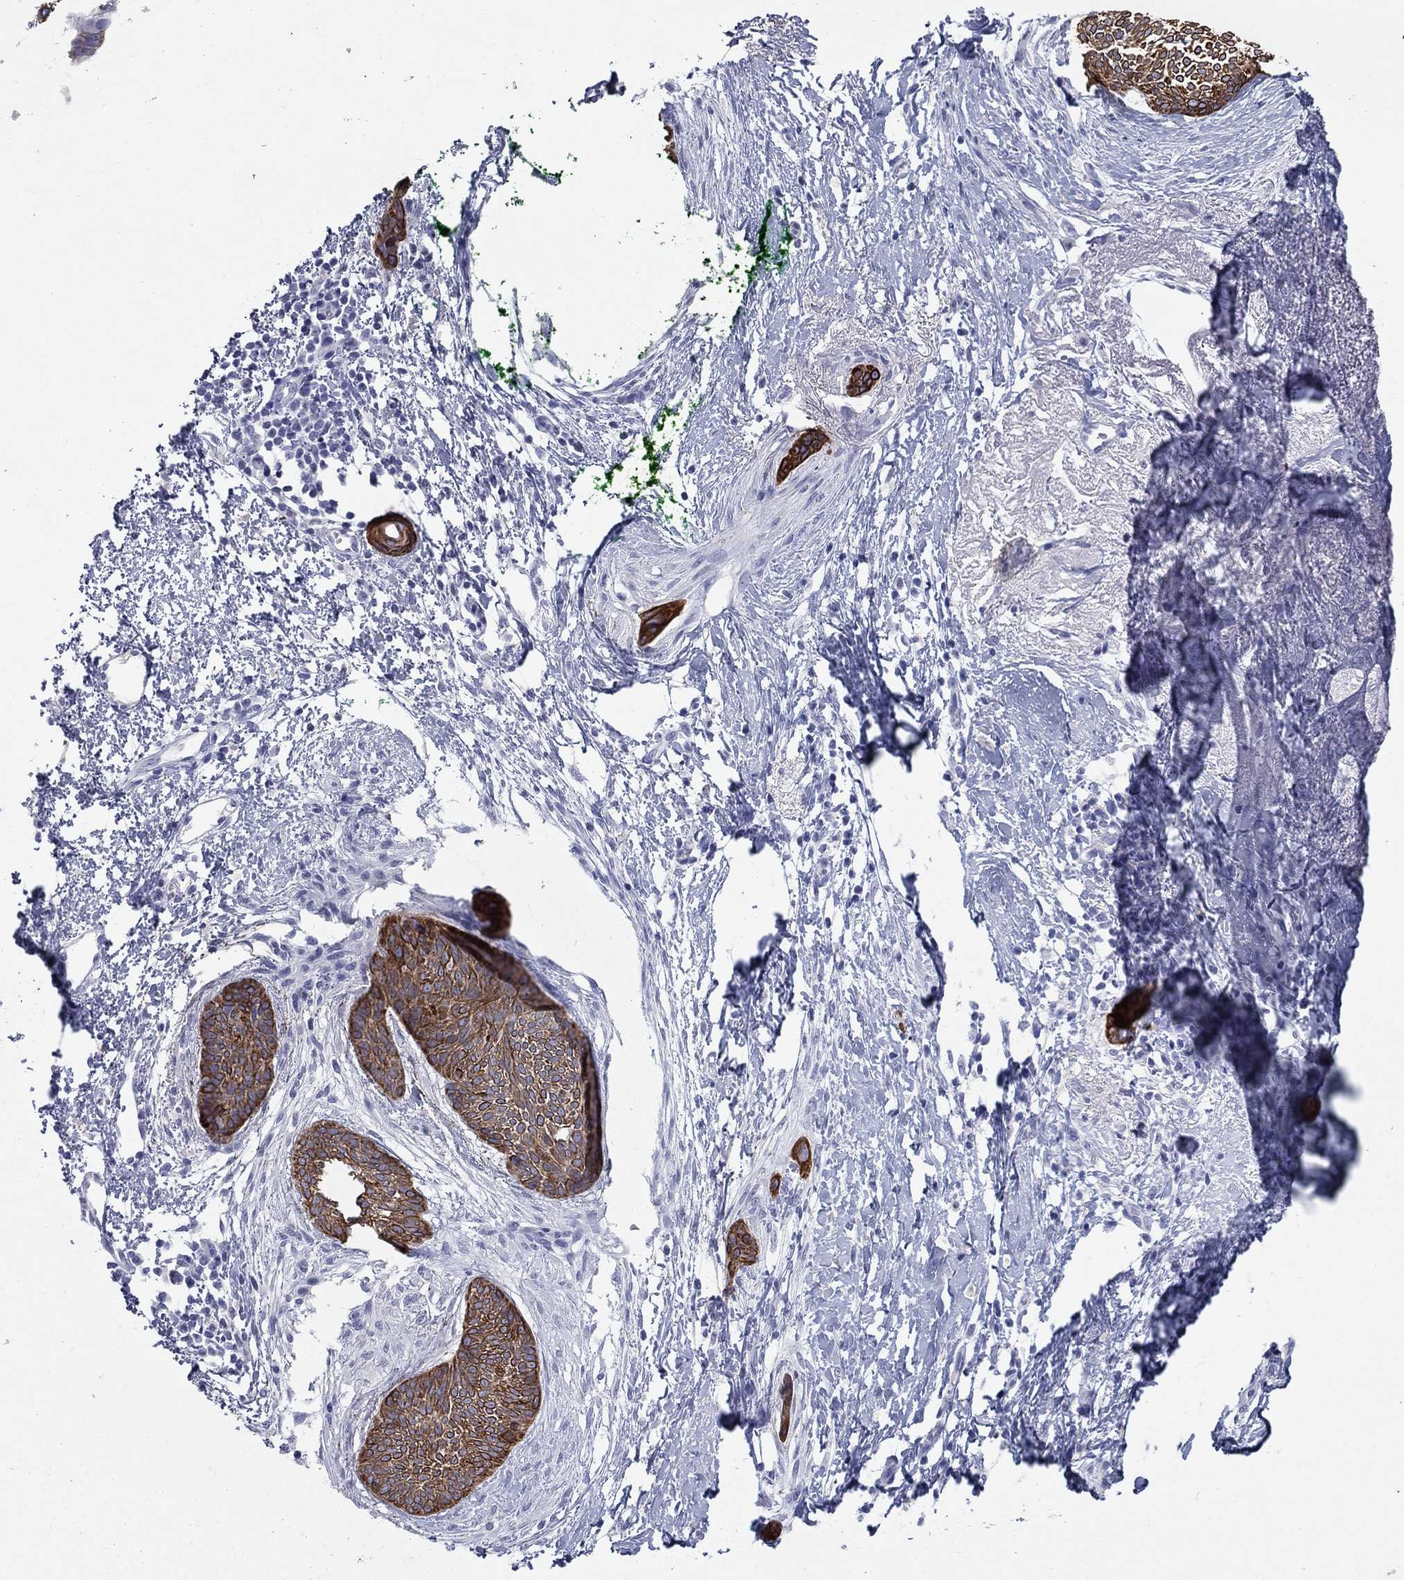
{"staining": {"intensity": "strong", "quantity": ">75%", "location": "cytoplasmic/membranous"}, "tissue": "skin cancer", "cell_type": "Tumor cells", "image_type": "cancer", "snomed": [{"axis": "morphology", "description": "Basal cell carcinoma"}, {"axis": "topography", "description": "Skin"}], "caption": "This image displays immunohistochemistry (IHC) staining of skin cancer, with high strong cytoplasmic/membranous staining in approximately >75% of tumor cells.", "gene": "KRT75", "patient": {"sex": "female", "age": 65}}